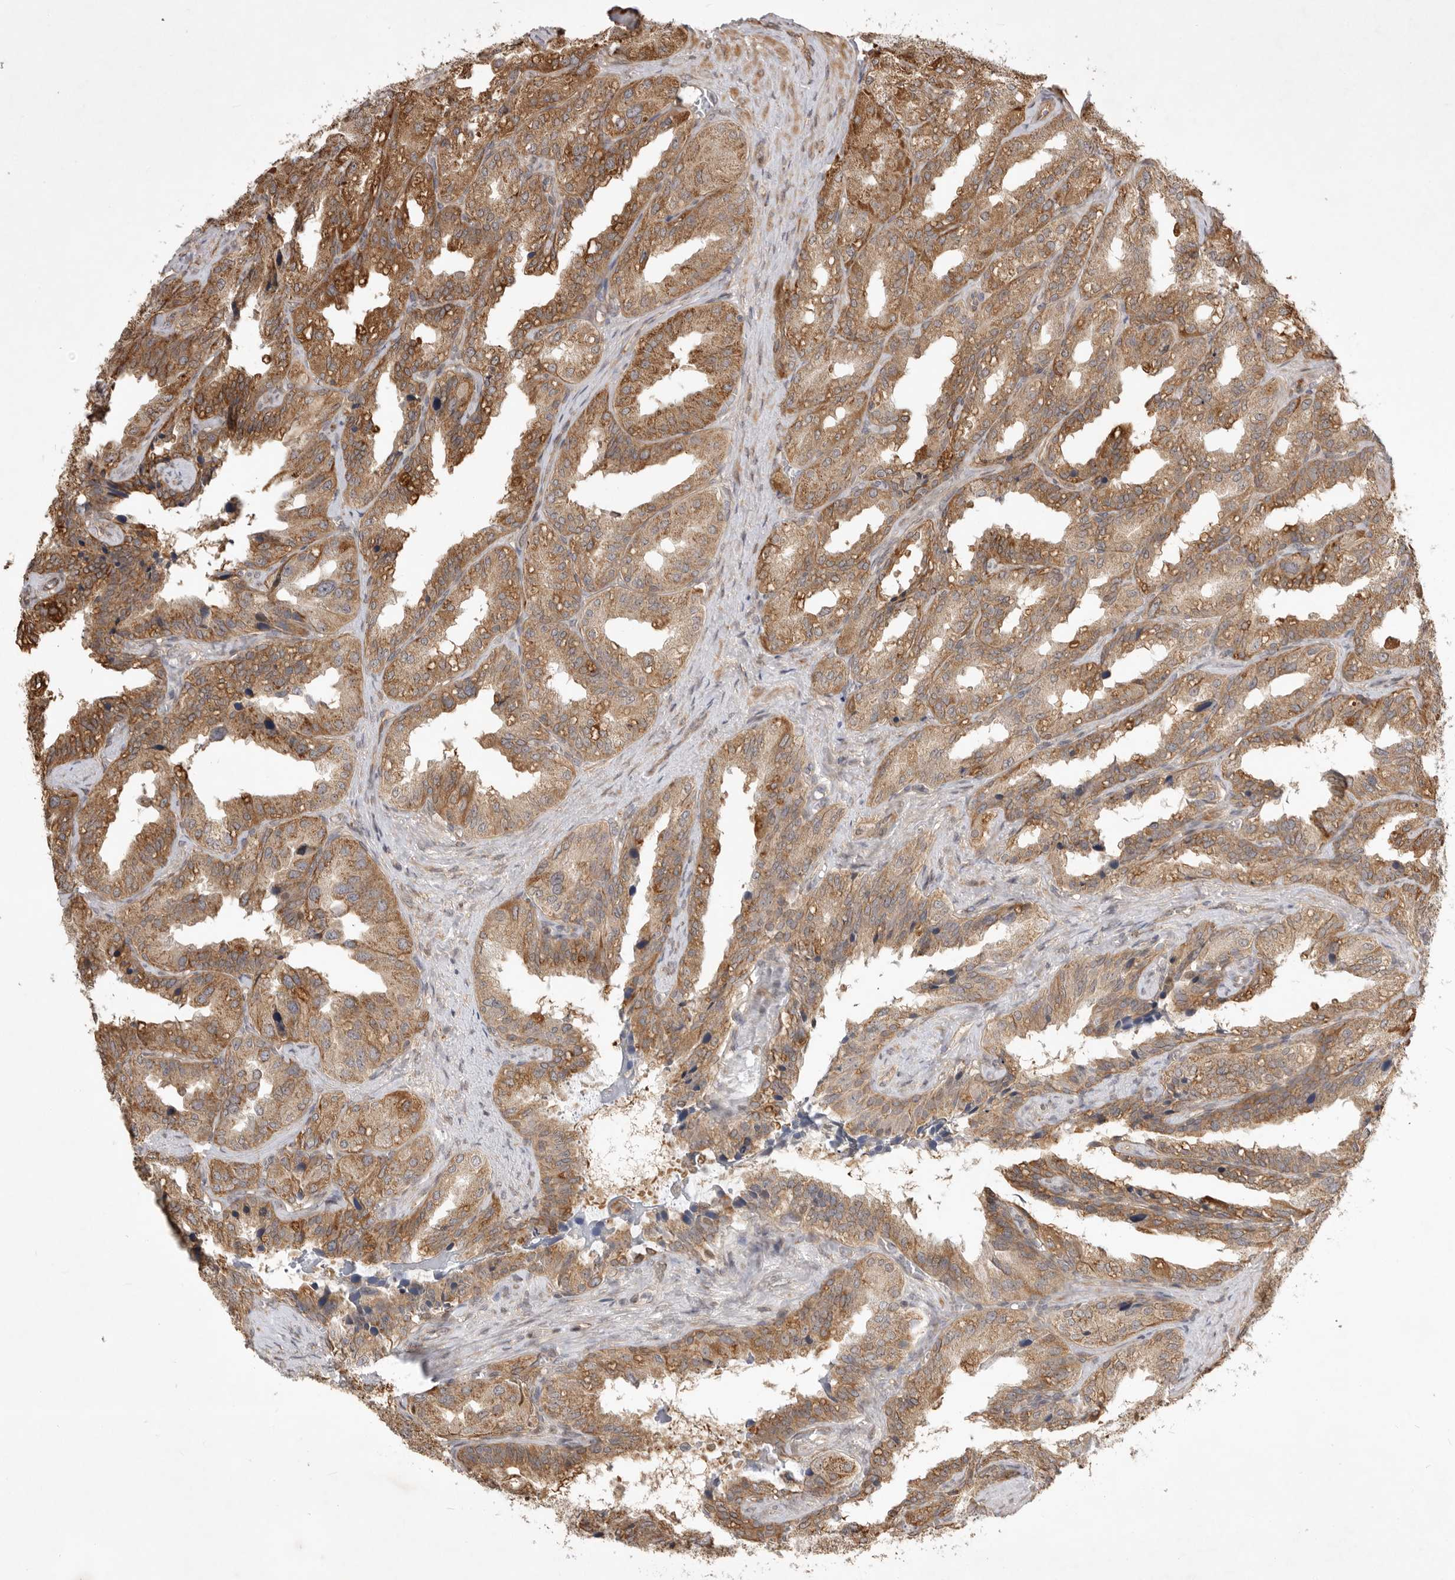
{"staining": {"intensity": "moderate", "quantity": ">75%", "location": "cytoplasmic/membranous"}, "tissue": "seminal vesicle", "cell_type": "Glandular cells", "image_type": "normal", "snomed": [{"axis": "morphology", "description": "Normal tissue, NOS"}, {"axis": "topography", "description": "Prostate"}, {"axis": "topography", "description": "Seminal veicle"}], "caption": "About >75% of glandular cells in unremarkable seminal vesicle show moderate cytoplasmic/membranous protein staining as visualized by brown immunohistochemical staining.", "gene": "DPH7", "patient": {"sex": "male", "age": 51}}